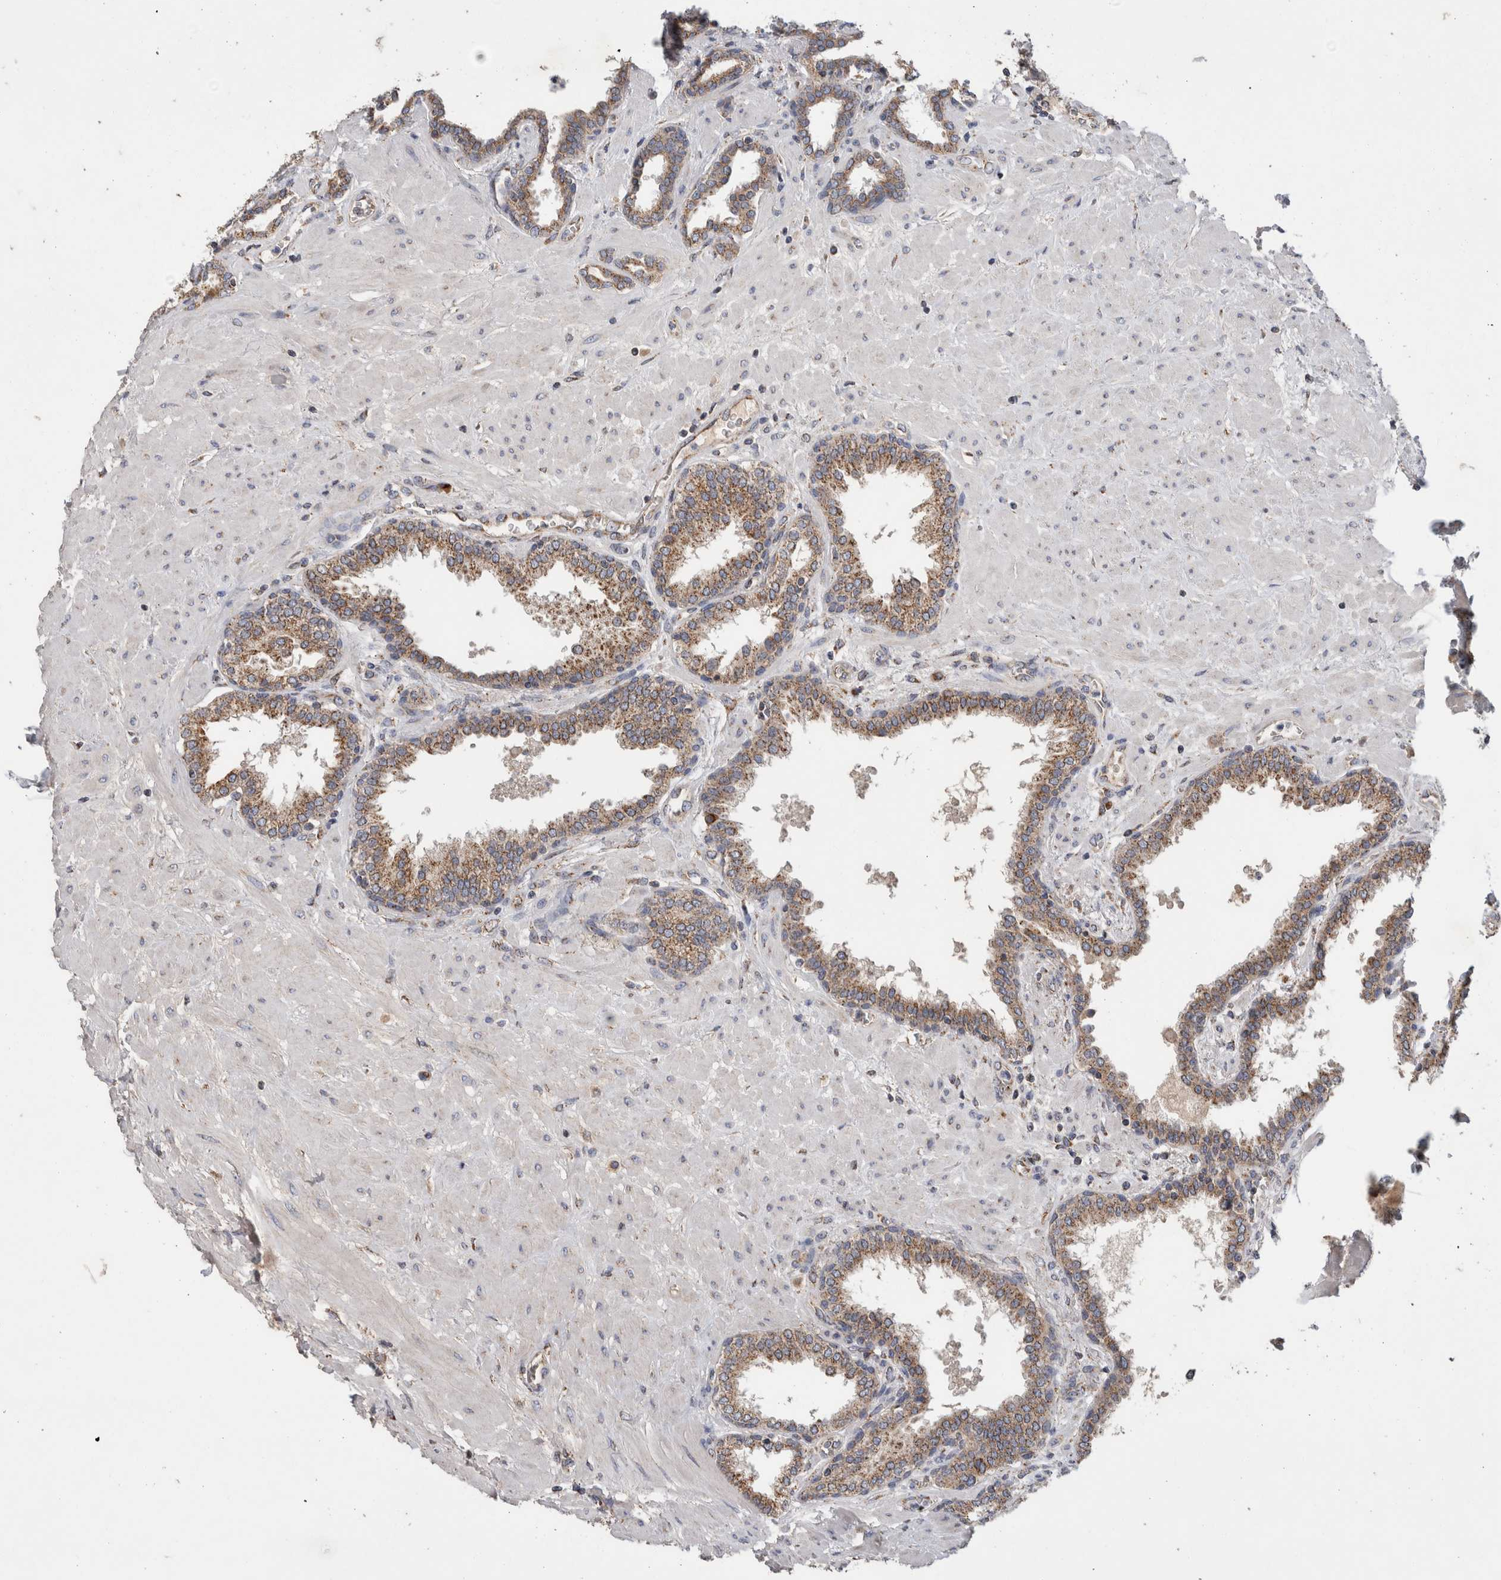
{"staining": {"intensity": "moderate", "quantity": ">75%", "location": "cytoplasmic/membranous"}, "tissue": "prostate", "cell_type": "Glandular cells", "image_type": "normal", "snomed": [{"axis": "morphology", "description": "Normal tissue, NOS"}, {"axis": "topography", "description": "Prostate"}], "caption": "Immunohistochemistry (IHC) image of normal prostate: prostate stained using IHC reveals medium levels of moderate protein expression localized specifically in the cytoplasmic/membranous of glandular cells, appearing as a cytoplasmic/membranous brown color.", "gene": "IARS2", "patient": {"sex": "male", "age": 51}}